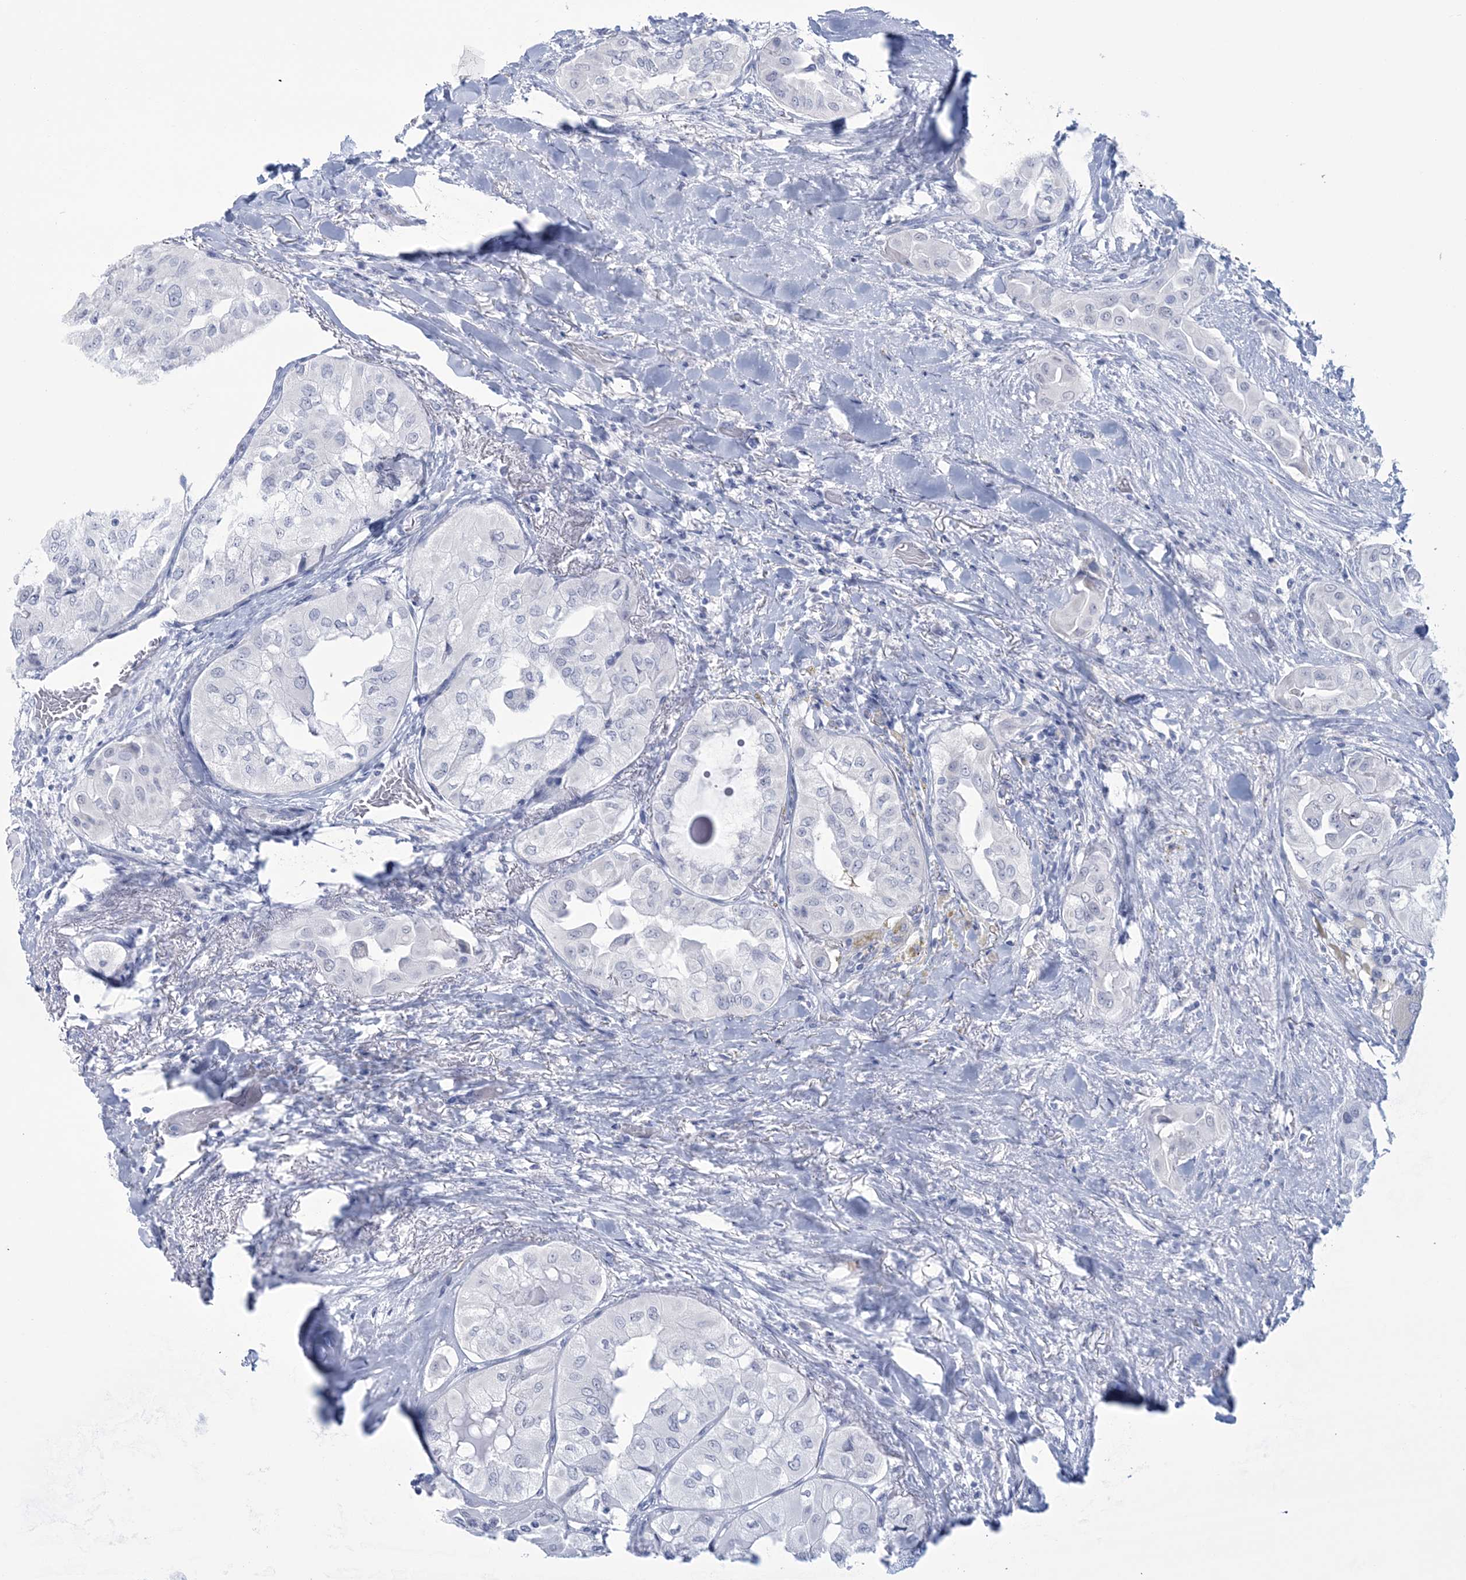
{"staining": {"intensity": "negative", "quantity": "none", "location": "none"}, "tissue": "thyroid cancer", "cell_type": "Tumor cells", "image_type": "cancer", "snomed": [{"axis": "morphology", "description": "Papillary adenocarcinoma, NOS"}, {"axis": "topography", "description": "Thyroid gland"}], "caption": "IHC photomicrograph of neoplastic tissue: thyroid papillary adenocarcinoma stained with DAB reveals no significant protein positivity in tumor cells.", "gene": "DPCD", "patient": {"sex": "female", "age": 59}}